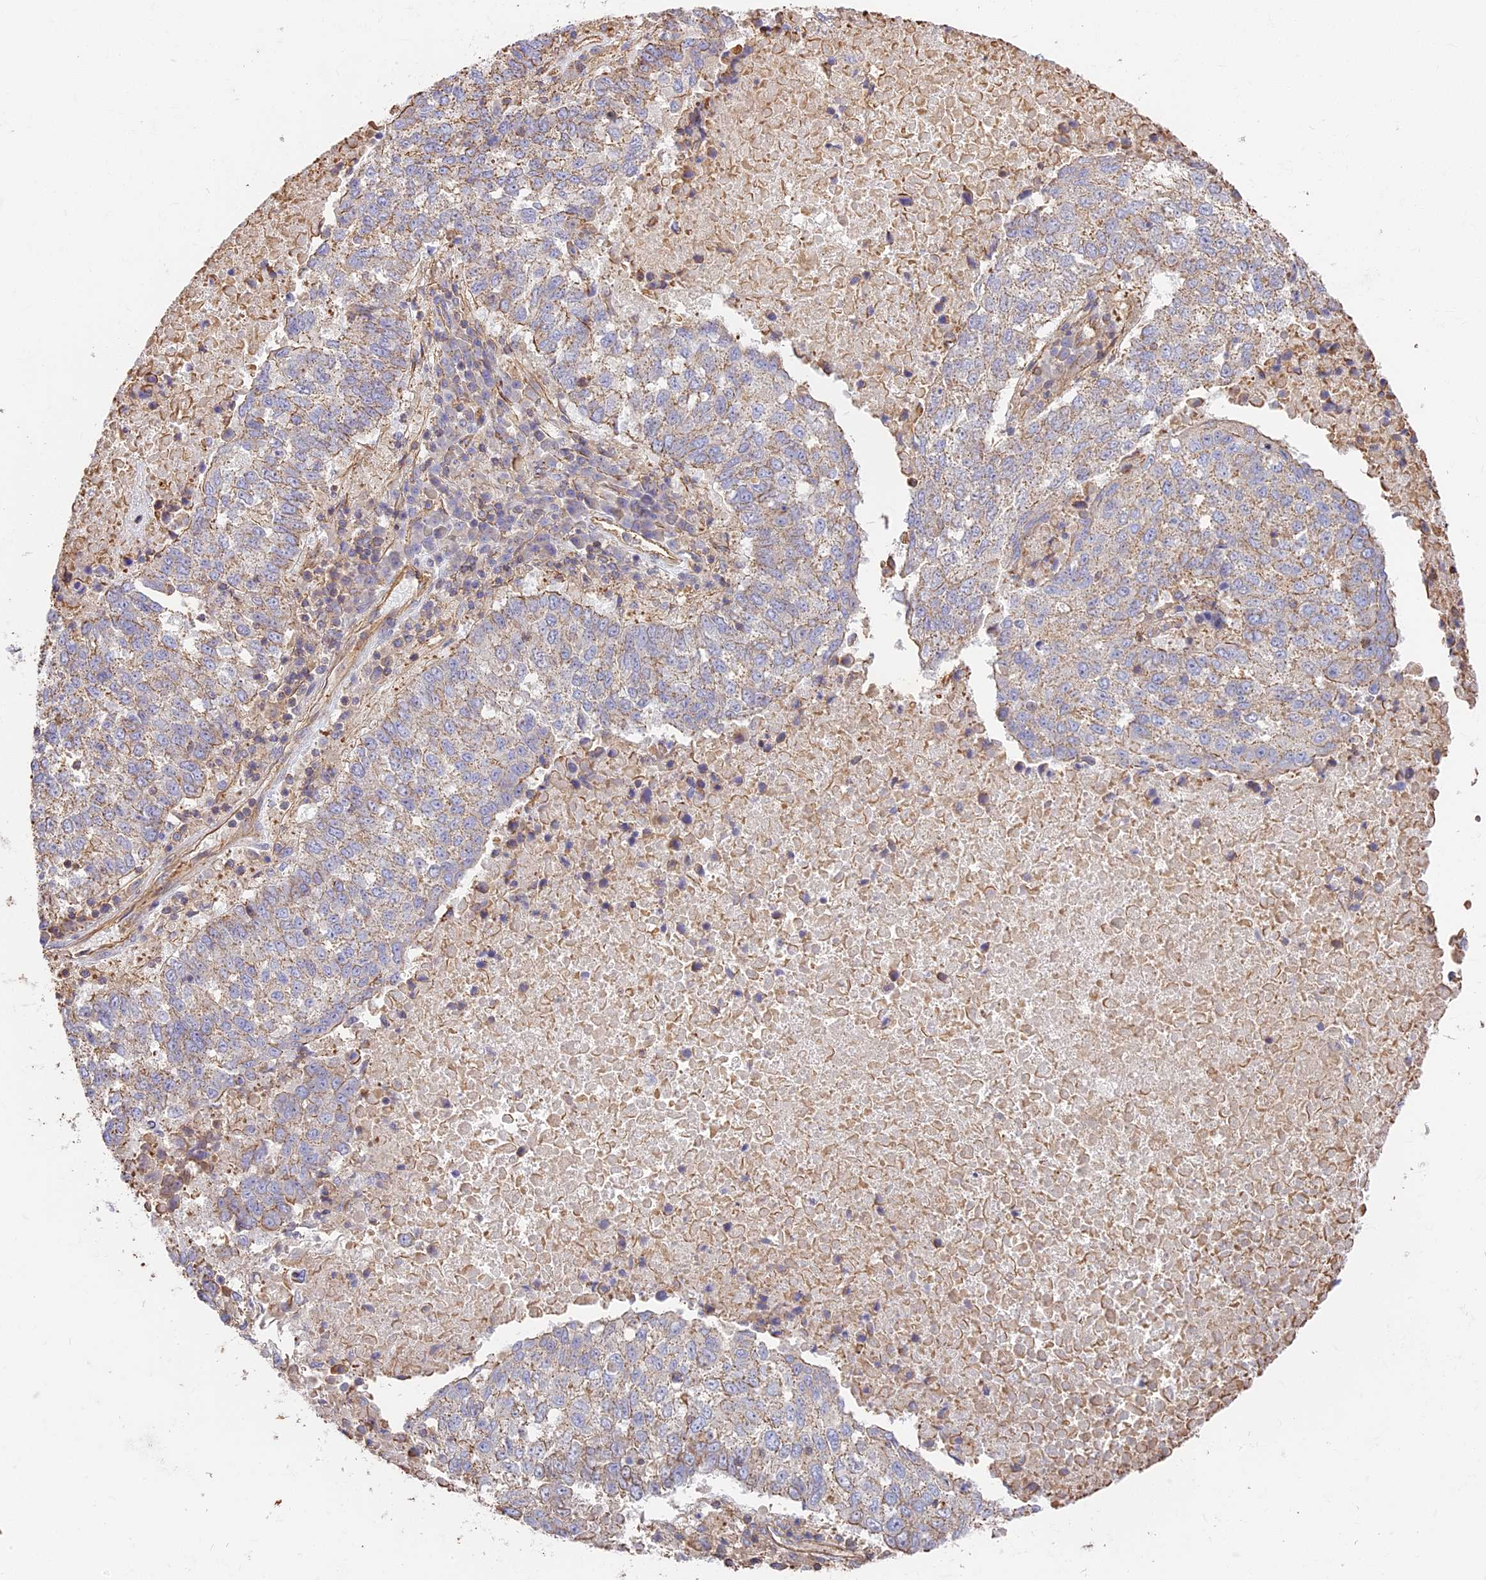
{"staining": {"intensity": "weak", "quantity": ">75%", "location": "cytoplasmic/membranous"}, "tissue": "lung cancer", "cell_type": "Tumor cells", "image_type": "cancer", "snomed": [{"axis": "morphology", "description": "Squamous cell carcinoma, NOS"}, {"axis": "topography", "description": "Lung"}], "caption": "DAB immunohistochemical staining of lung cancer (squamous cell carcinoma) shows weak cytoplasmic/membranous protein positivity in approximately >75% of tumor cells. (Brightfield microscopy of DAB IHC at high magnification).", "gene": "VPS18", "patient": {"sex": "male", "age": 73}}